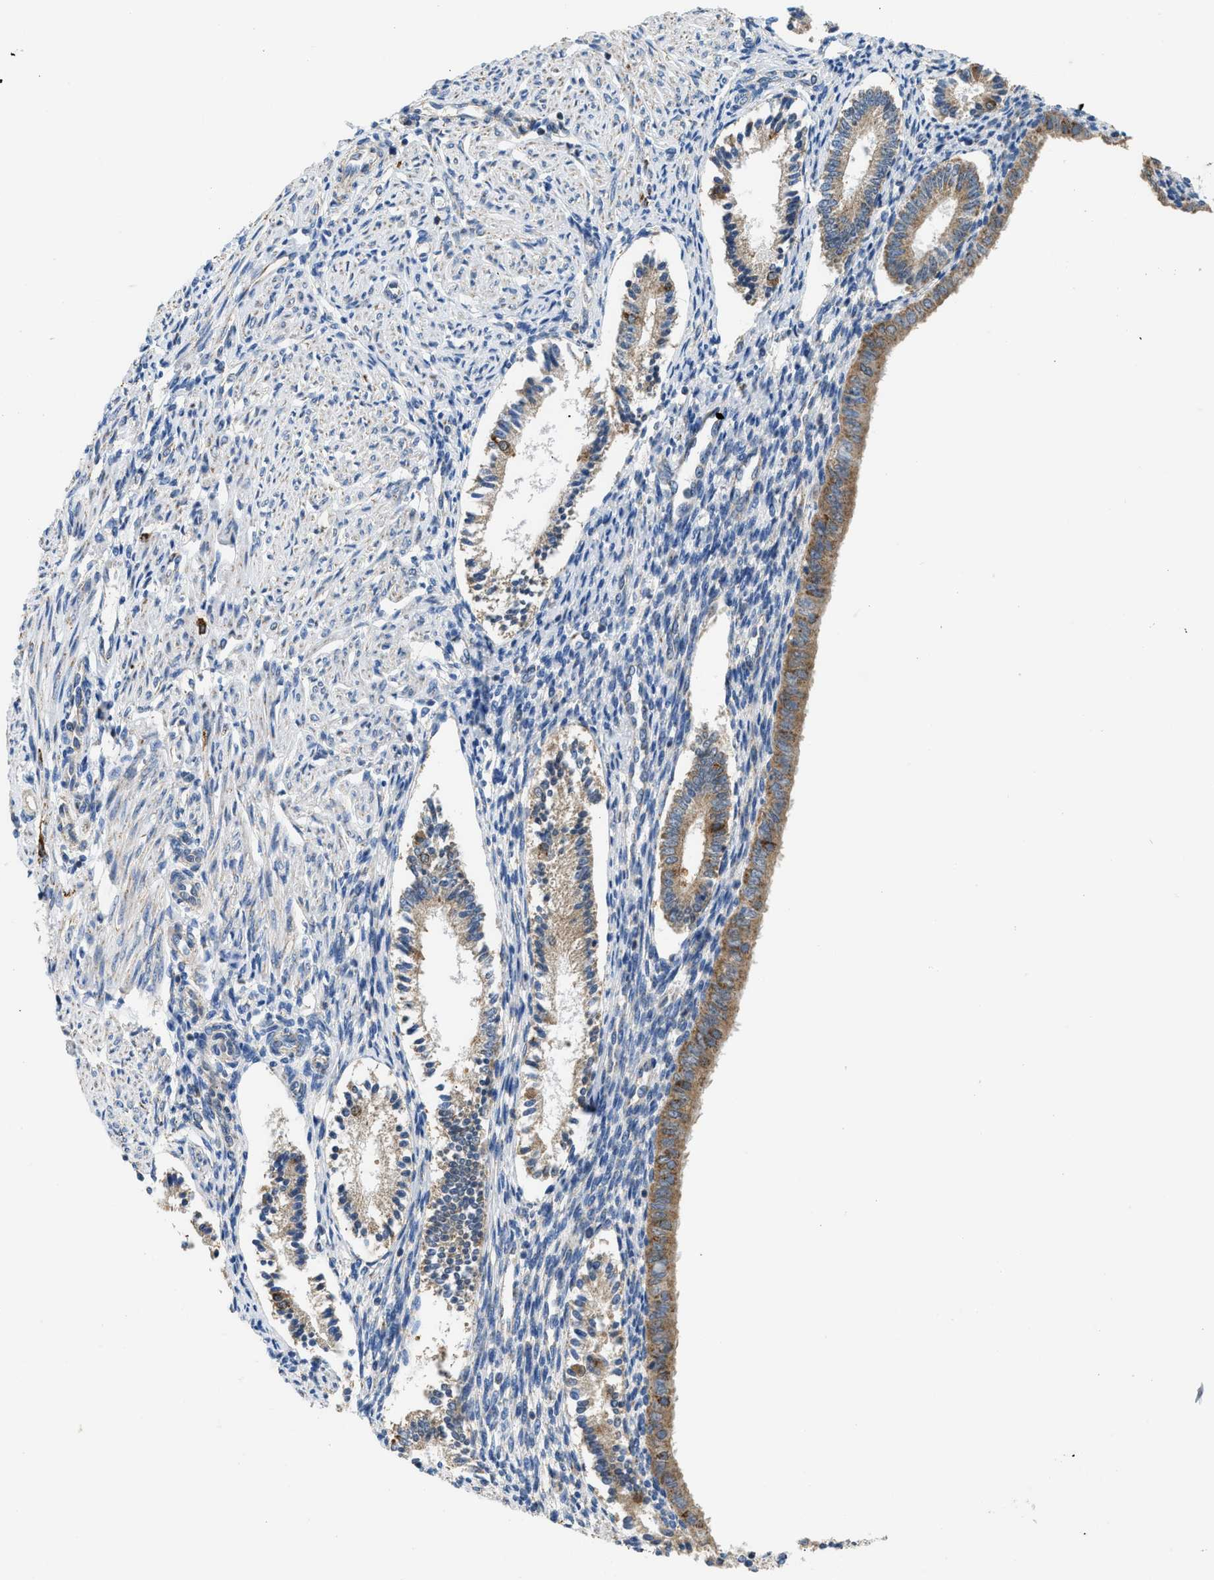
{"staining": {"intensity": "weak", "quantity": "<25%", "location": "cytoplasmic/membranous"}, "tissue": "endometrium", "cell_type": "Cells in endometrial stroma", "image_type": "normal", "snomed": [{"axis": "morphology", "description": "Normal tissue, NOS"}, {"axis": "topography", "description": "Endometrium"}], "caption": "High magnification brightfield microscopy of normal endometrium stained with DAB (brown) and counterstained with hematoxylin (blue): cells in endometrial stroma show no significant staining. (DAB immunohistochemistry (IHC) with hematoxylin counter stain).", "gene": "GOT2", "patient": {"sex": "female", "age": 42}}